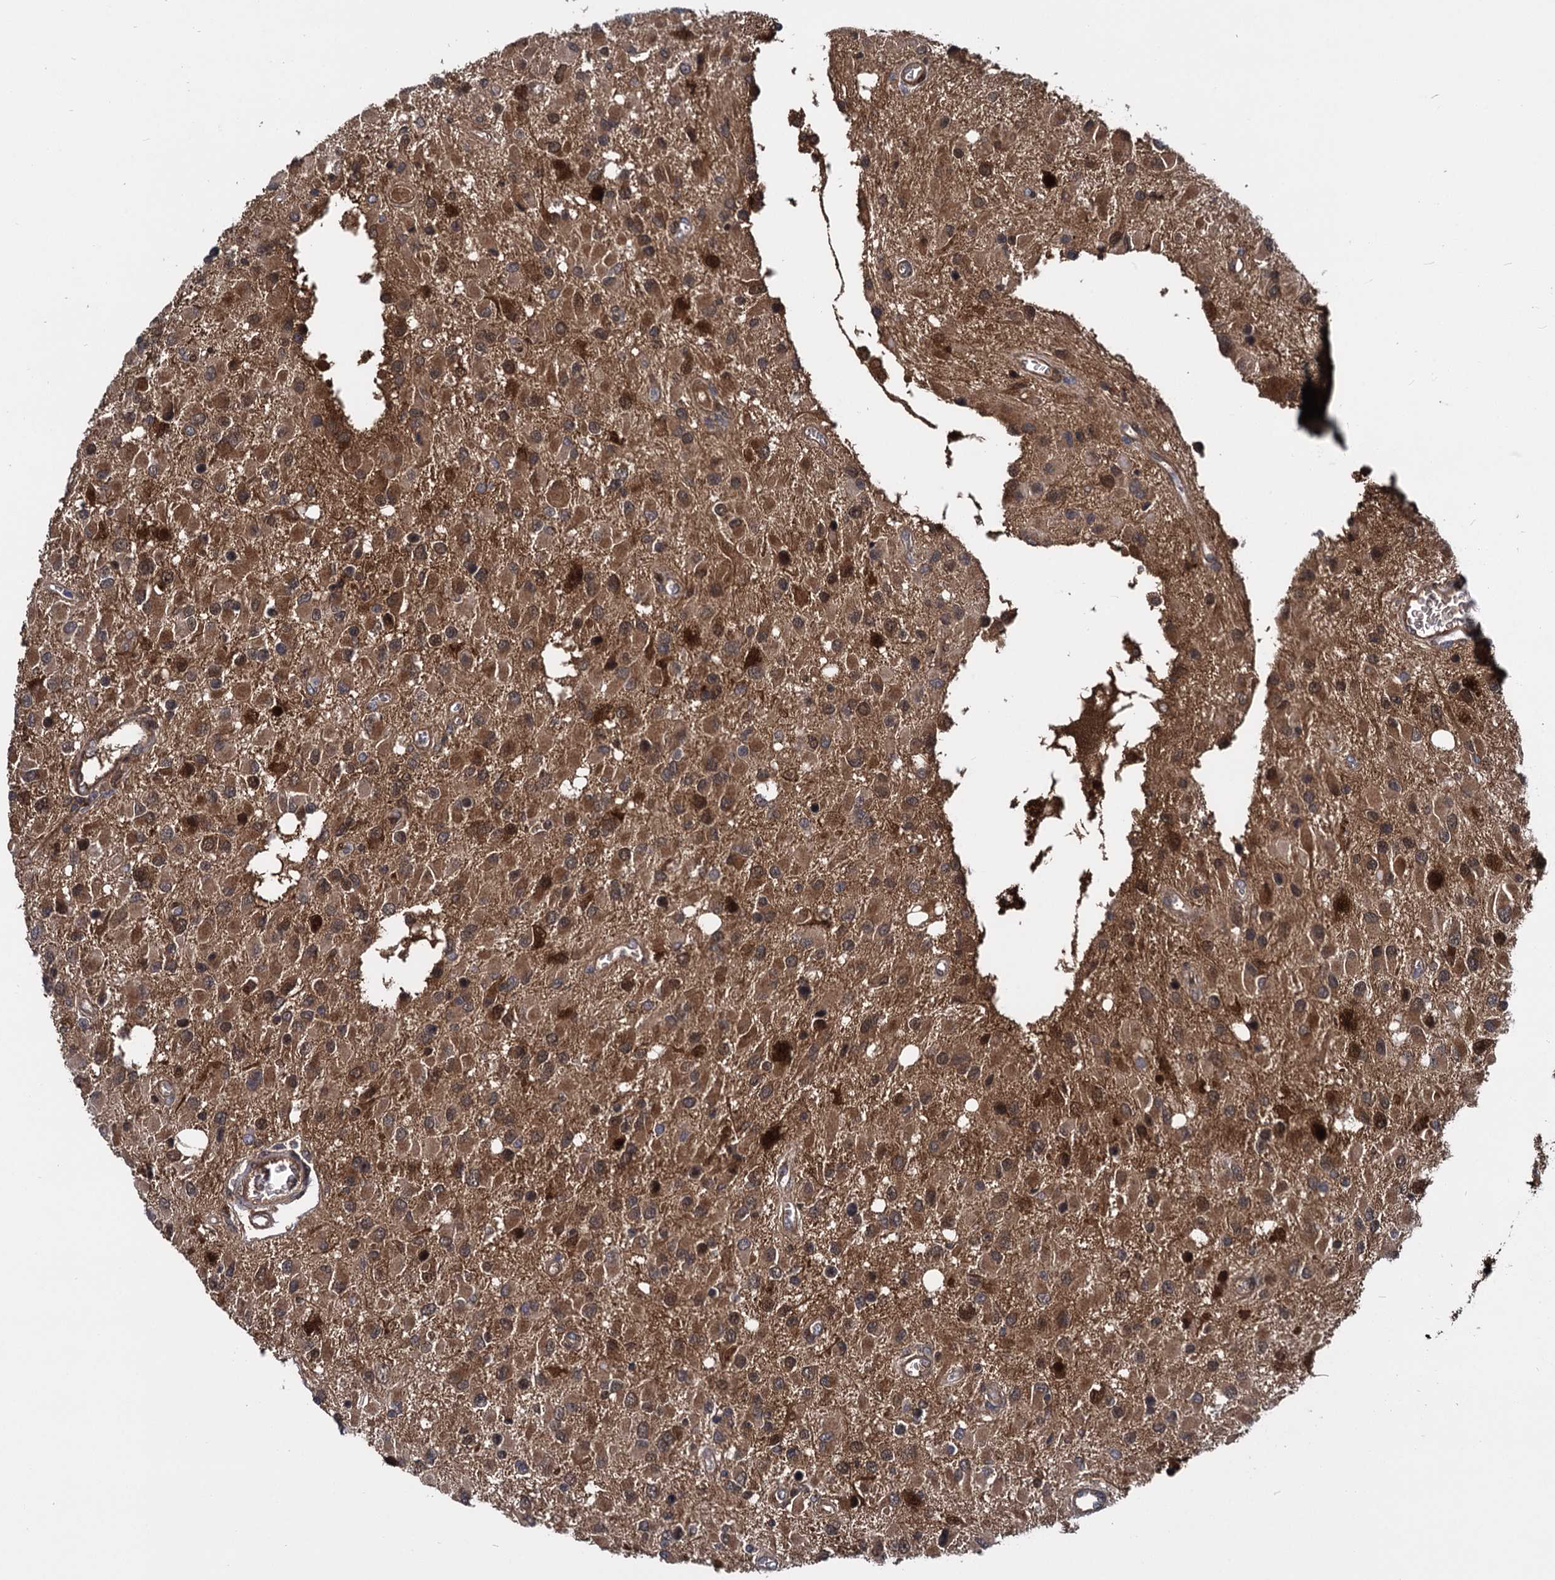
{"staining": {"intensity": "moderate", "quantity": "25%-75%", "location": "cytoplasmic/membranous,nuclear"}, "tissue": "glioma", "cell_type": "Tumor cells", "image_type": "cancer", "snomed": [{"axis": "morphology", "description": "Glioma, malignant, High grade"}, {"axis": "topography", "description": "Brain"}], "caption": "An IHC micrograph of neoplastic tissue is shown. Protein staining in brown labels moderate cytoplasmic/membranous and nuclear positivity in glioma within tumor cells.", "gene": "GSTM3", "patient": {"sex": "male", "age": 53}}